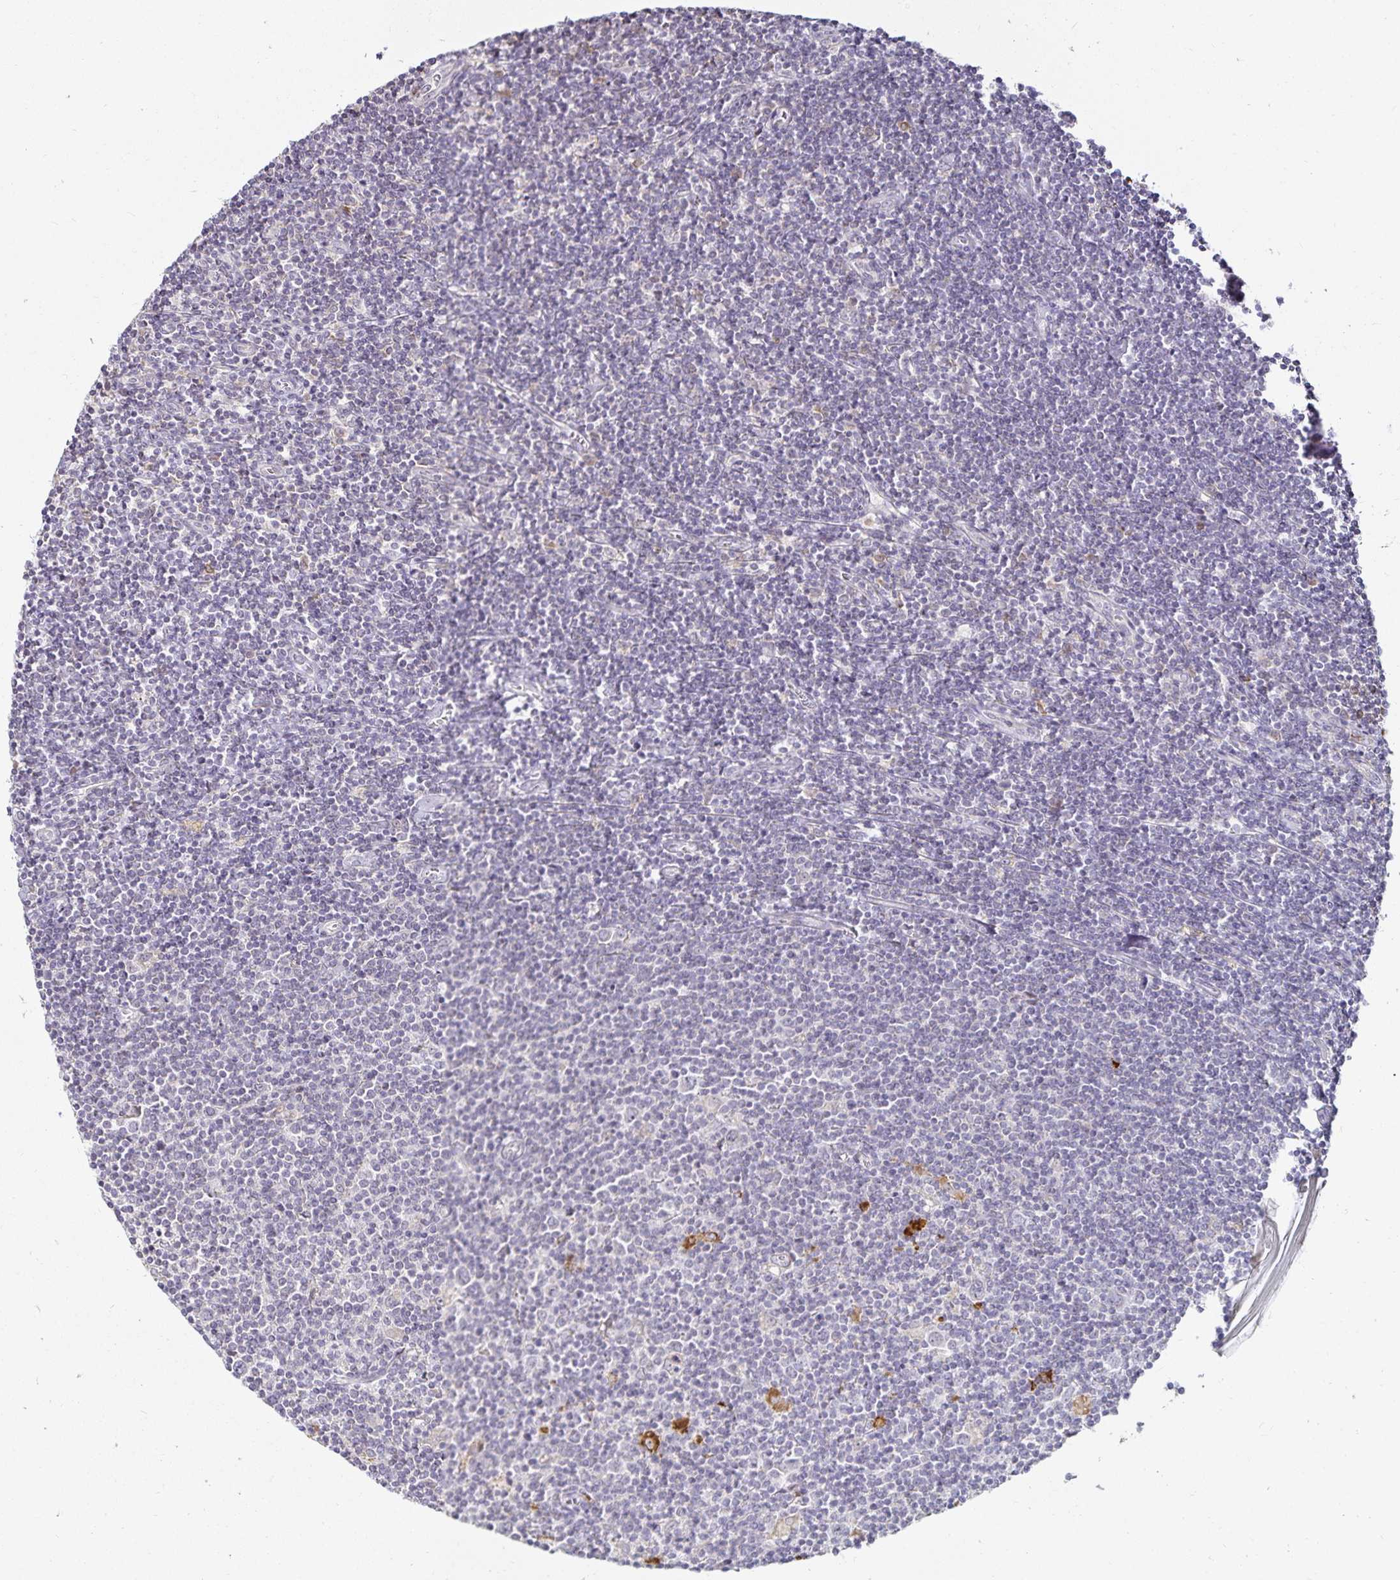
{"staining": {"intensity": "negative", "quantity": "none", "location": "none"}, "tissue": "lymphoma", "cell_type": "Tumor cells", "image_type": "cancer", "snomed": [{"axis": "morphology", "description": "Hodgkin's disease, NOS"}, {"axis": "topography", "description": "Lymph node"}], "caption": "Lymphoma stained for a protein using IHC demonstrates no staining tumor cells.", "gene": "GP2", "patient": {"sex": "male", "age": 40}}